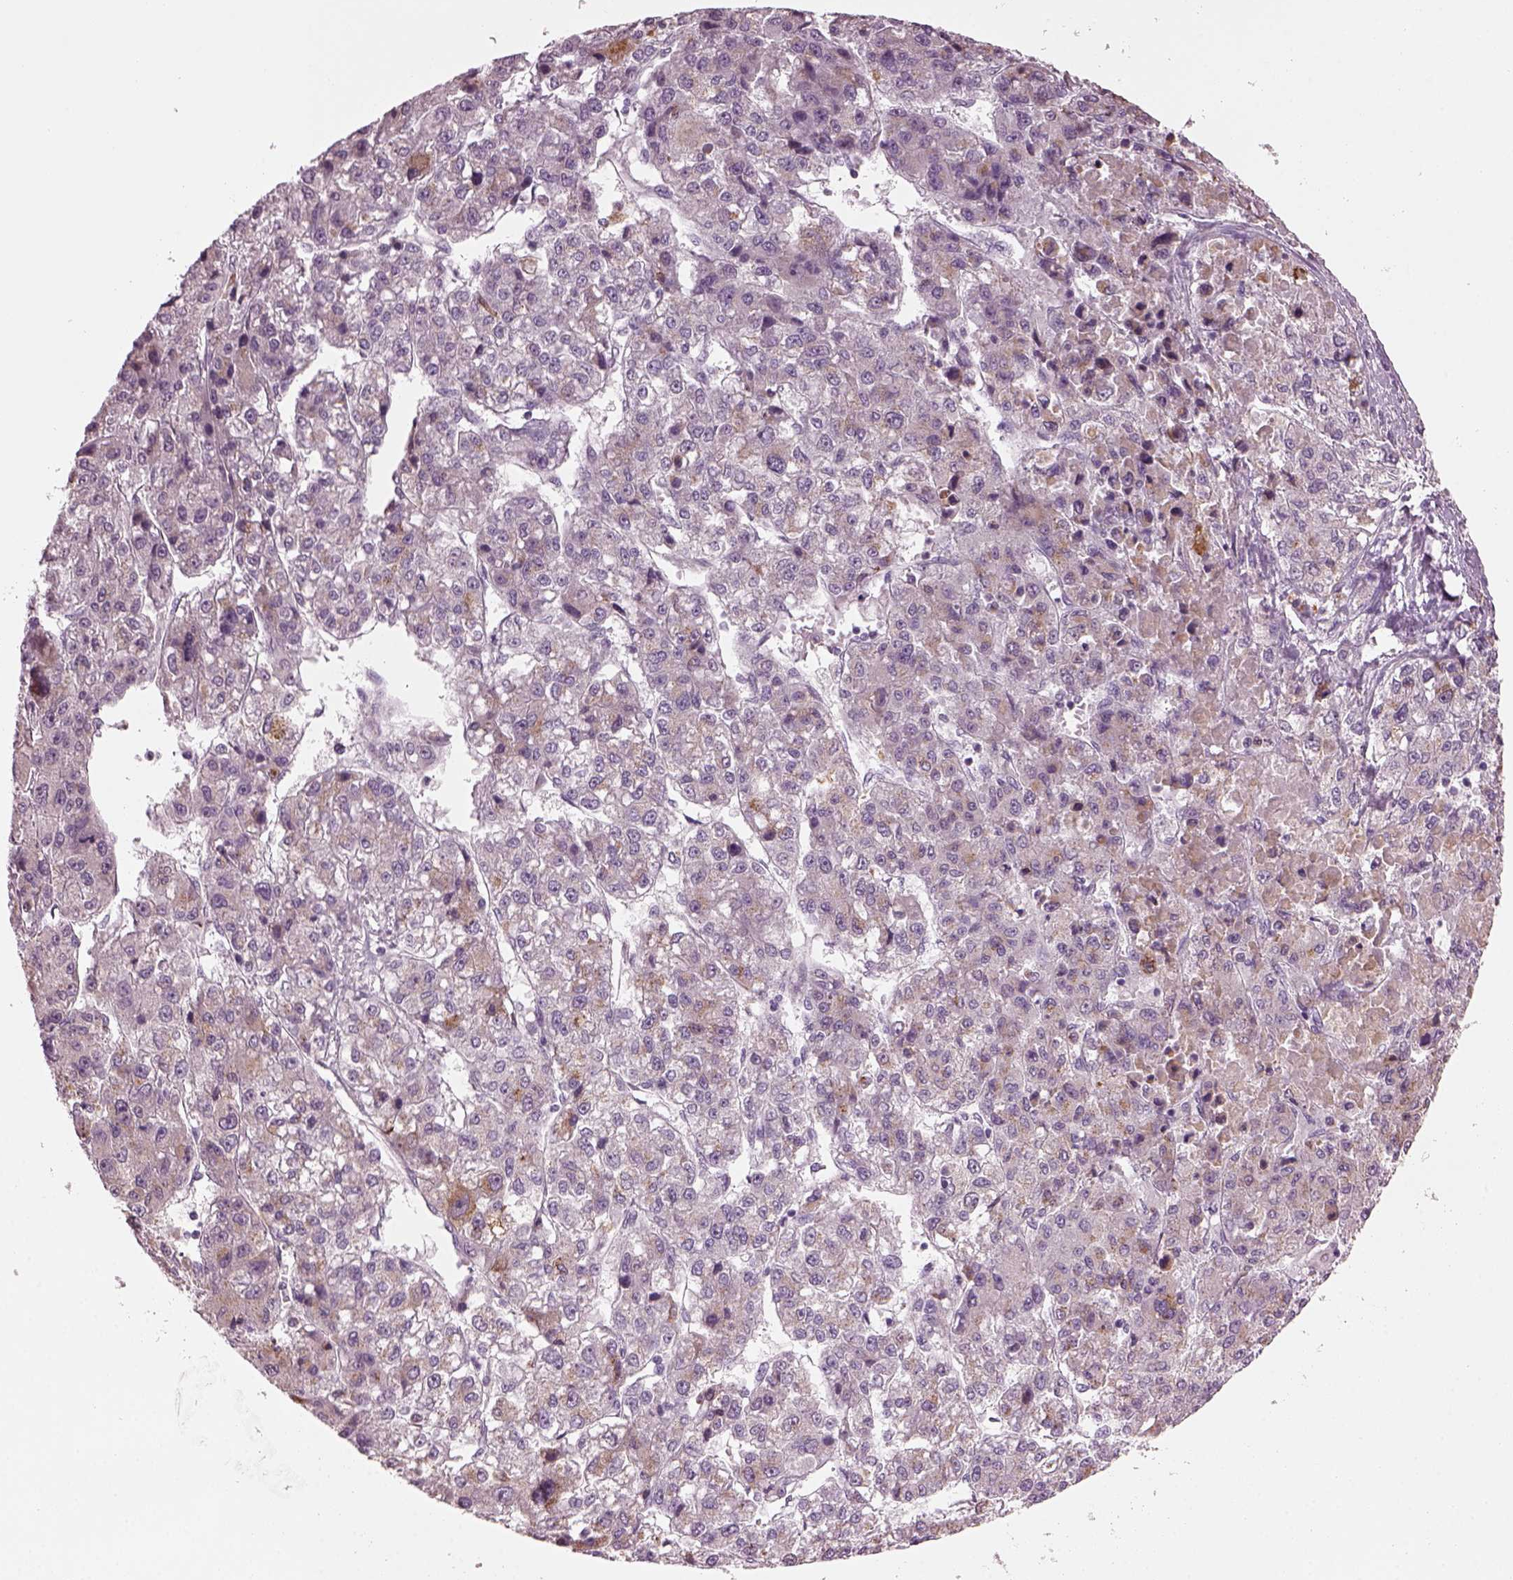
{"staining": {"intensity": "weak", "quantity": ">75%", "location": "cytoplasmic/membranous"}, "tissue": "liver cancer", "cell_type": "Tumor cells", "image_type": "cancer", "snomed": [{"axis": "morphology", "description": "Carcinoma, Hepatocellular, NOS"}, {"axis": "topography", "description": "Liver"}], "caption": "Liver cancer was stained to show a protein in brown. There is low levels of weak cytoplasmic/membranous positivity in about >75% of tumor cells.", "gene": "TMEM231", "patient": {"sex": "male", "age": 56}}